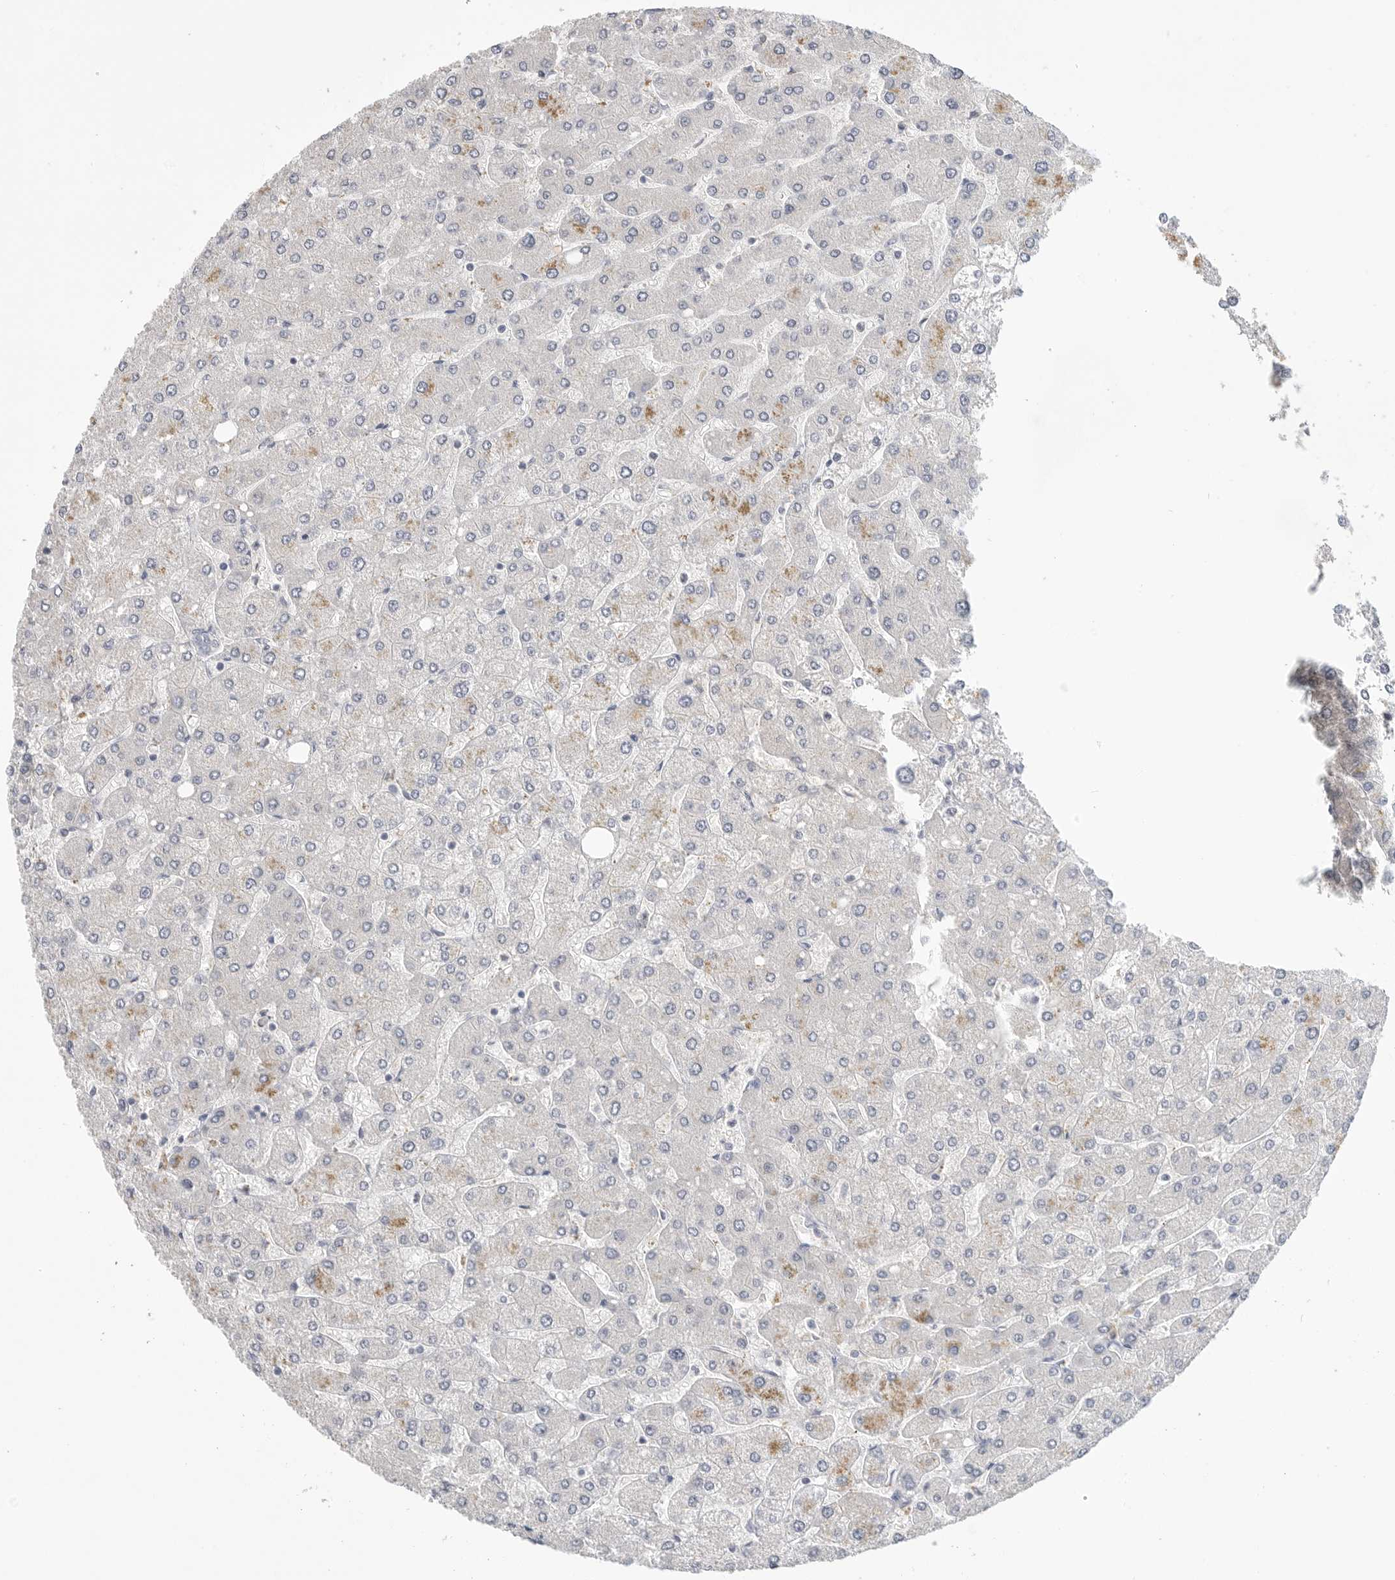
{"staining": {"intensity": "negative", "quantity": "none", "location": "none"}, "tissue": "liver", "cell_type": "Cholangiocytes", "image_type": "normal", "snomed": [{"axis": "morphology", "description": "Normal tissue, NOS"}, {"axis": "topography", "description": "Liver"}], "caption": "Cholangiocytes show no significant expression in benign liver.", "gene": "FBN2", "patient": {"sex": "male", "age": 55}}